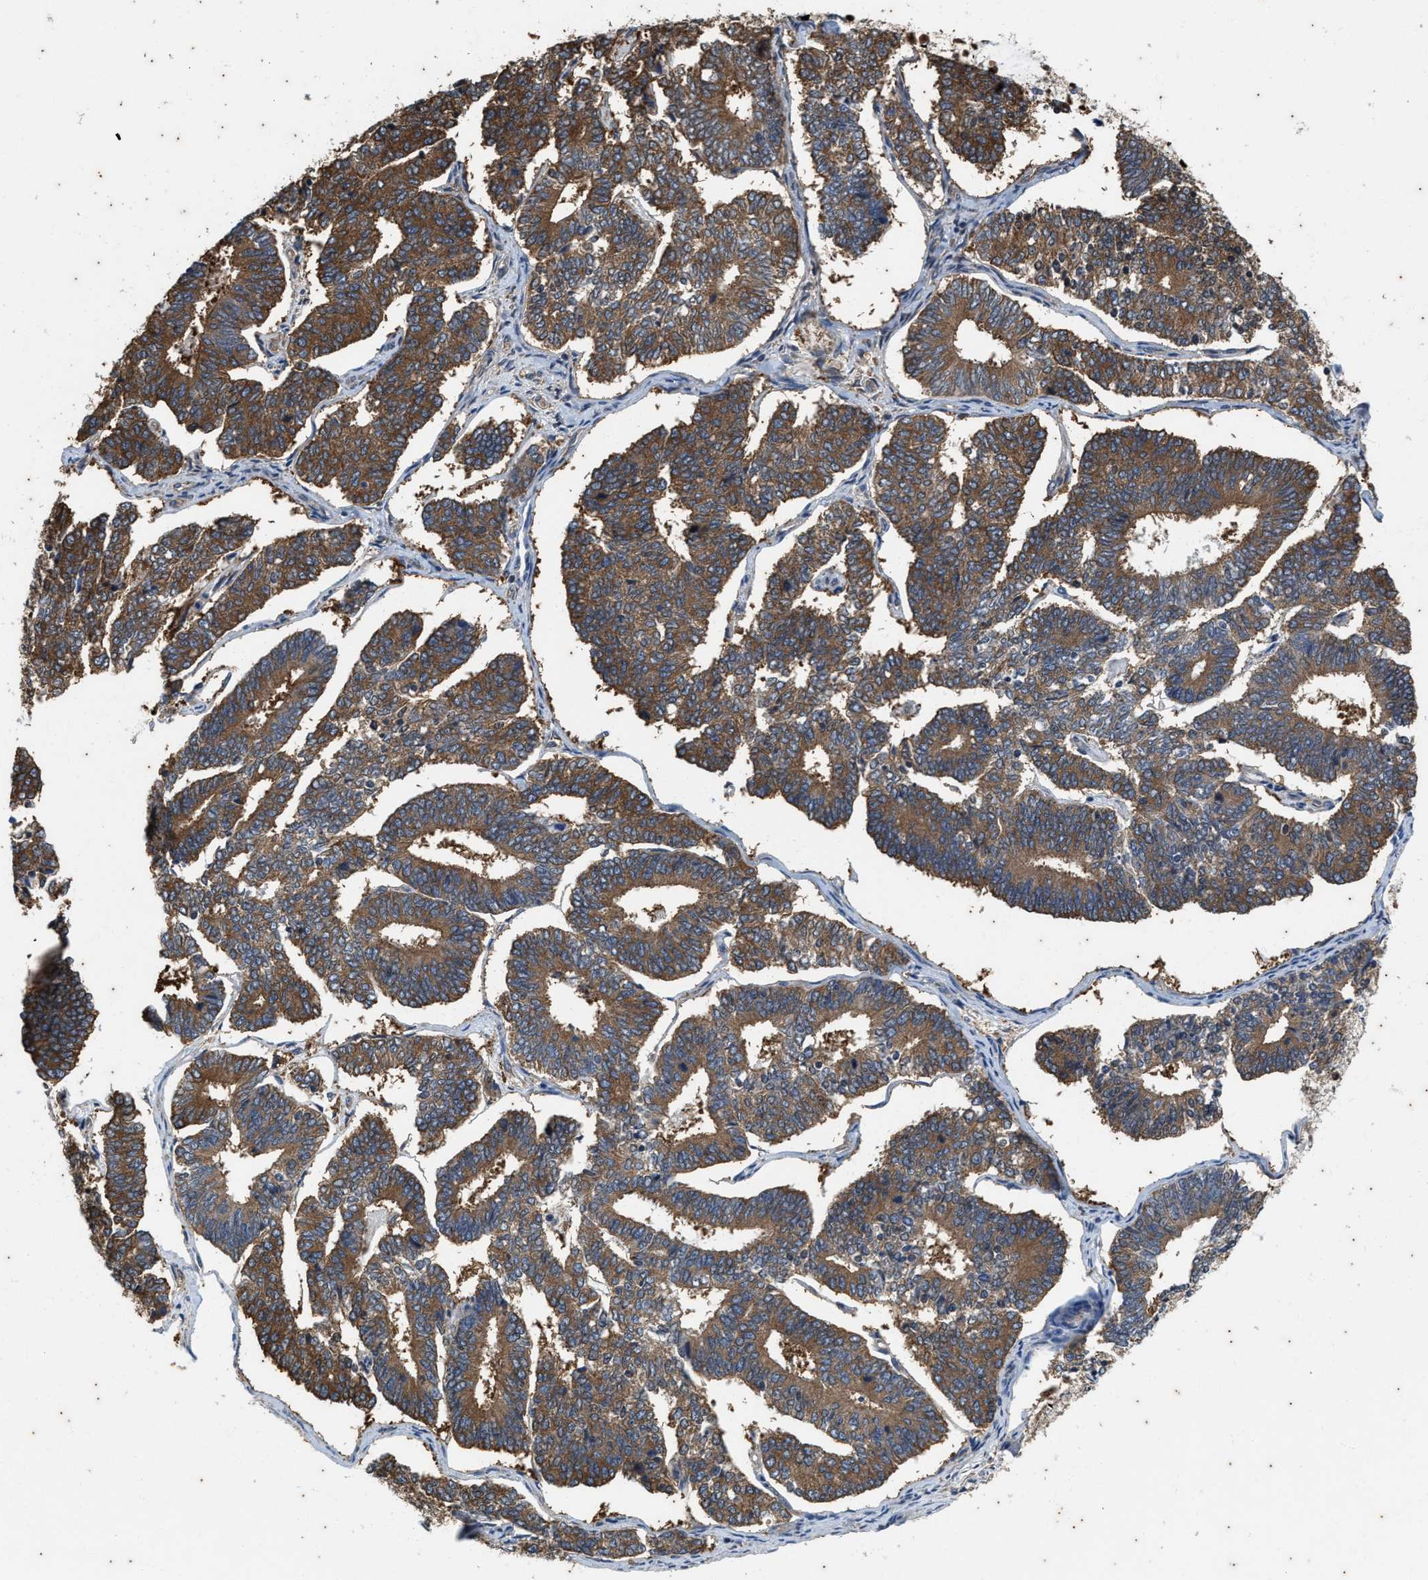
{"staining": {"intensity": "strong", "quantity": ">75%", "location": "cytoplasmic/membranous"}, "tissue": "endometrial cancer", "cell_type": "Tumor cells", "image_type": "cancer", "snomed": [{"axis": "morphology", "description": "Adenocarcinoma, NOS"}, {"axis": "topography", "description": "Endometrium"}], "caption": "Brown immunohistochemical staining in adenocarcinoma (endometrial) shows strong cytoplasmic/membranous expression in about >75% of tumor cells. The protein of interest is stained brown, and the nuclei are stained in blue (DAB IHC with brightfield microscopy, high magnification).", "gene": "COX19", "patient": {"sex": "female", "age": 70}}